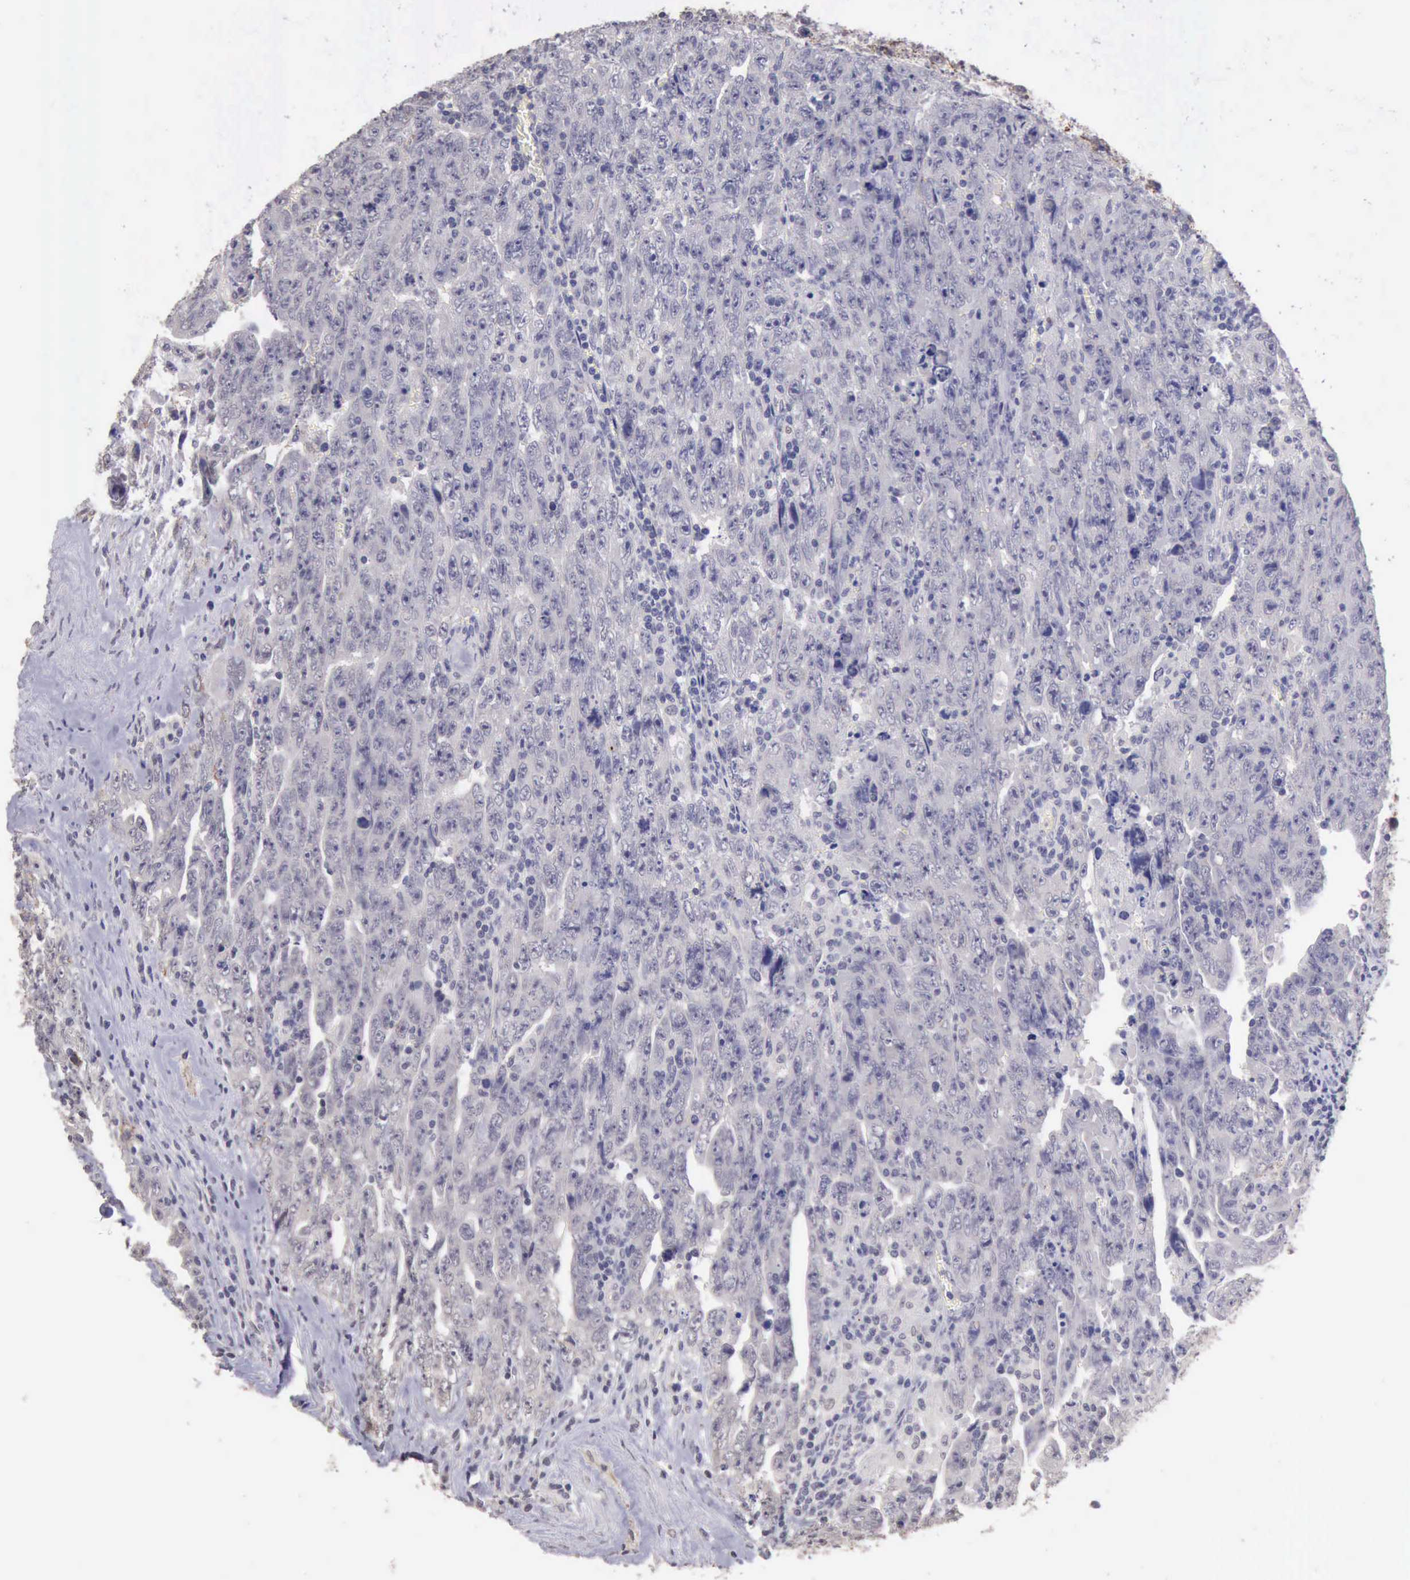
{"staining": {"intensity": "negative", "quantity": "none", "location": "none"}, "tissue": "testis cancer", "cell_type": "Tumor cells", "image_type": "cancer", "snomed": [{"axis": "morphology", "description": "Carcinoma, Embryonal, NOS"}, {"axis": "topography", "description": "Testis"}], "caption": "Tumor cells show no significant positivity in testis cancer.", "gene": "KCND1", "patient": {"sex": "male", "age": 28}}